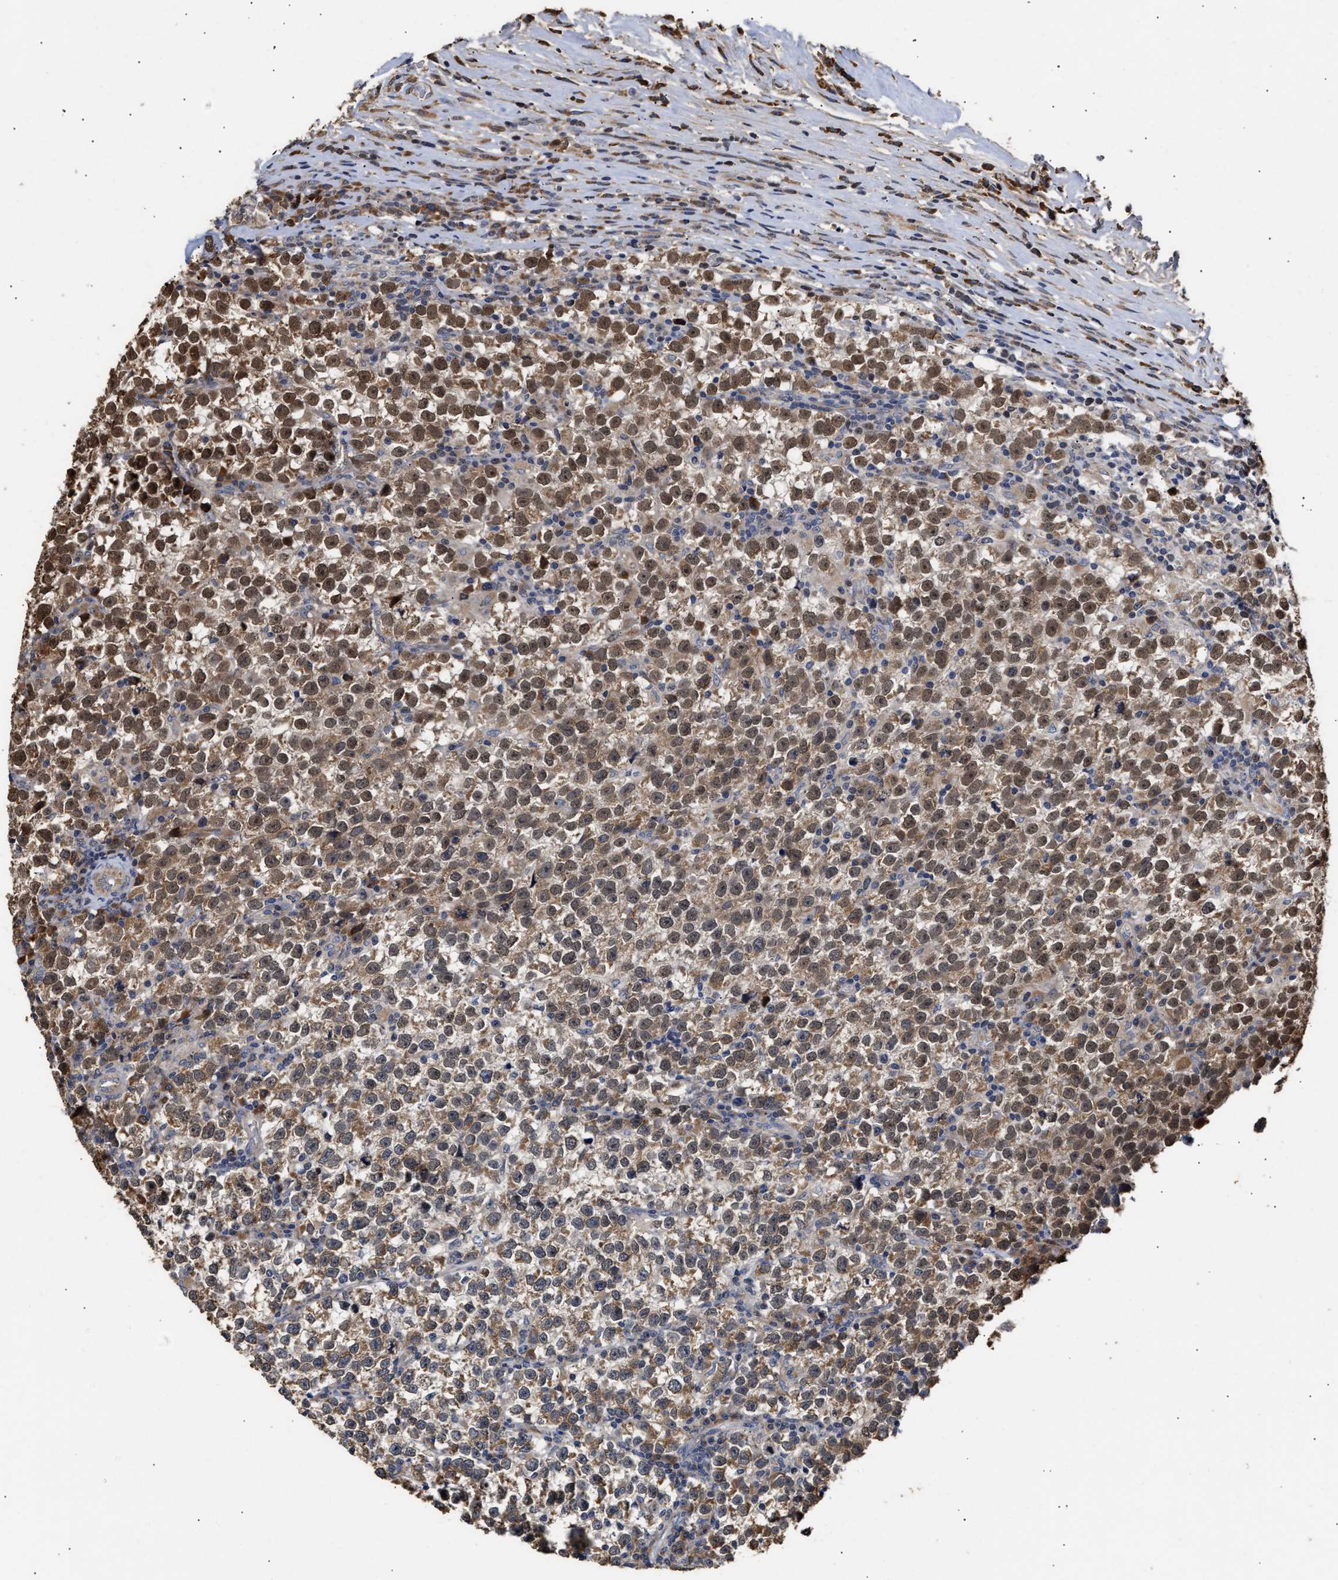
{"staining": {"intensity": "moderate", "quantity": ">75%", "location": "cytoplasmic/membranous,nuclear"}, "tissue": "testis cancer", "cell_type": "Tumor cells", "image_type": "cancer", "snomed": [{"axis": "morphology", "description": "Normal tissue, NOS"}, {"axis": "morphology", "description": "Seminoma, NOS"}, {"axis": "topography", "description": "Testis"}], "caption": "Brown immunohistochemical staining in testis cancer (seminoma) displays moderate cytoplasmic/membranous and nuclear positivity in about >75% of tumor cells.", "gene": "GOSR1", "patient": {"sex": "male", "age": 43}}